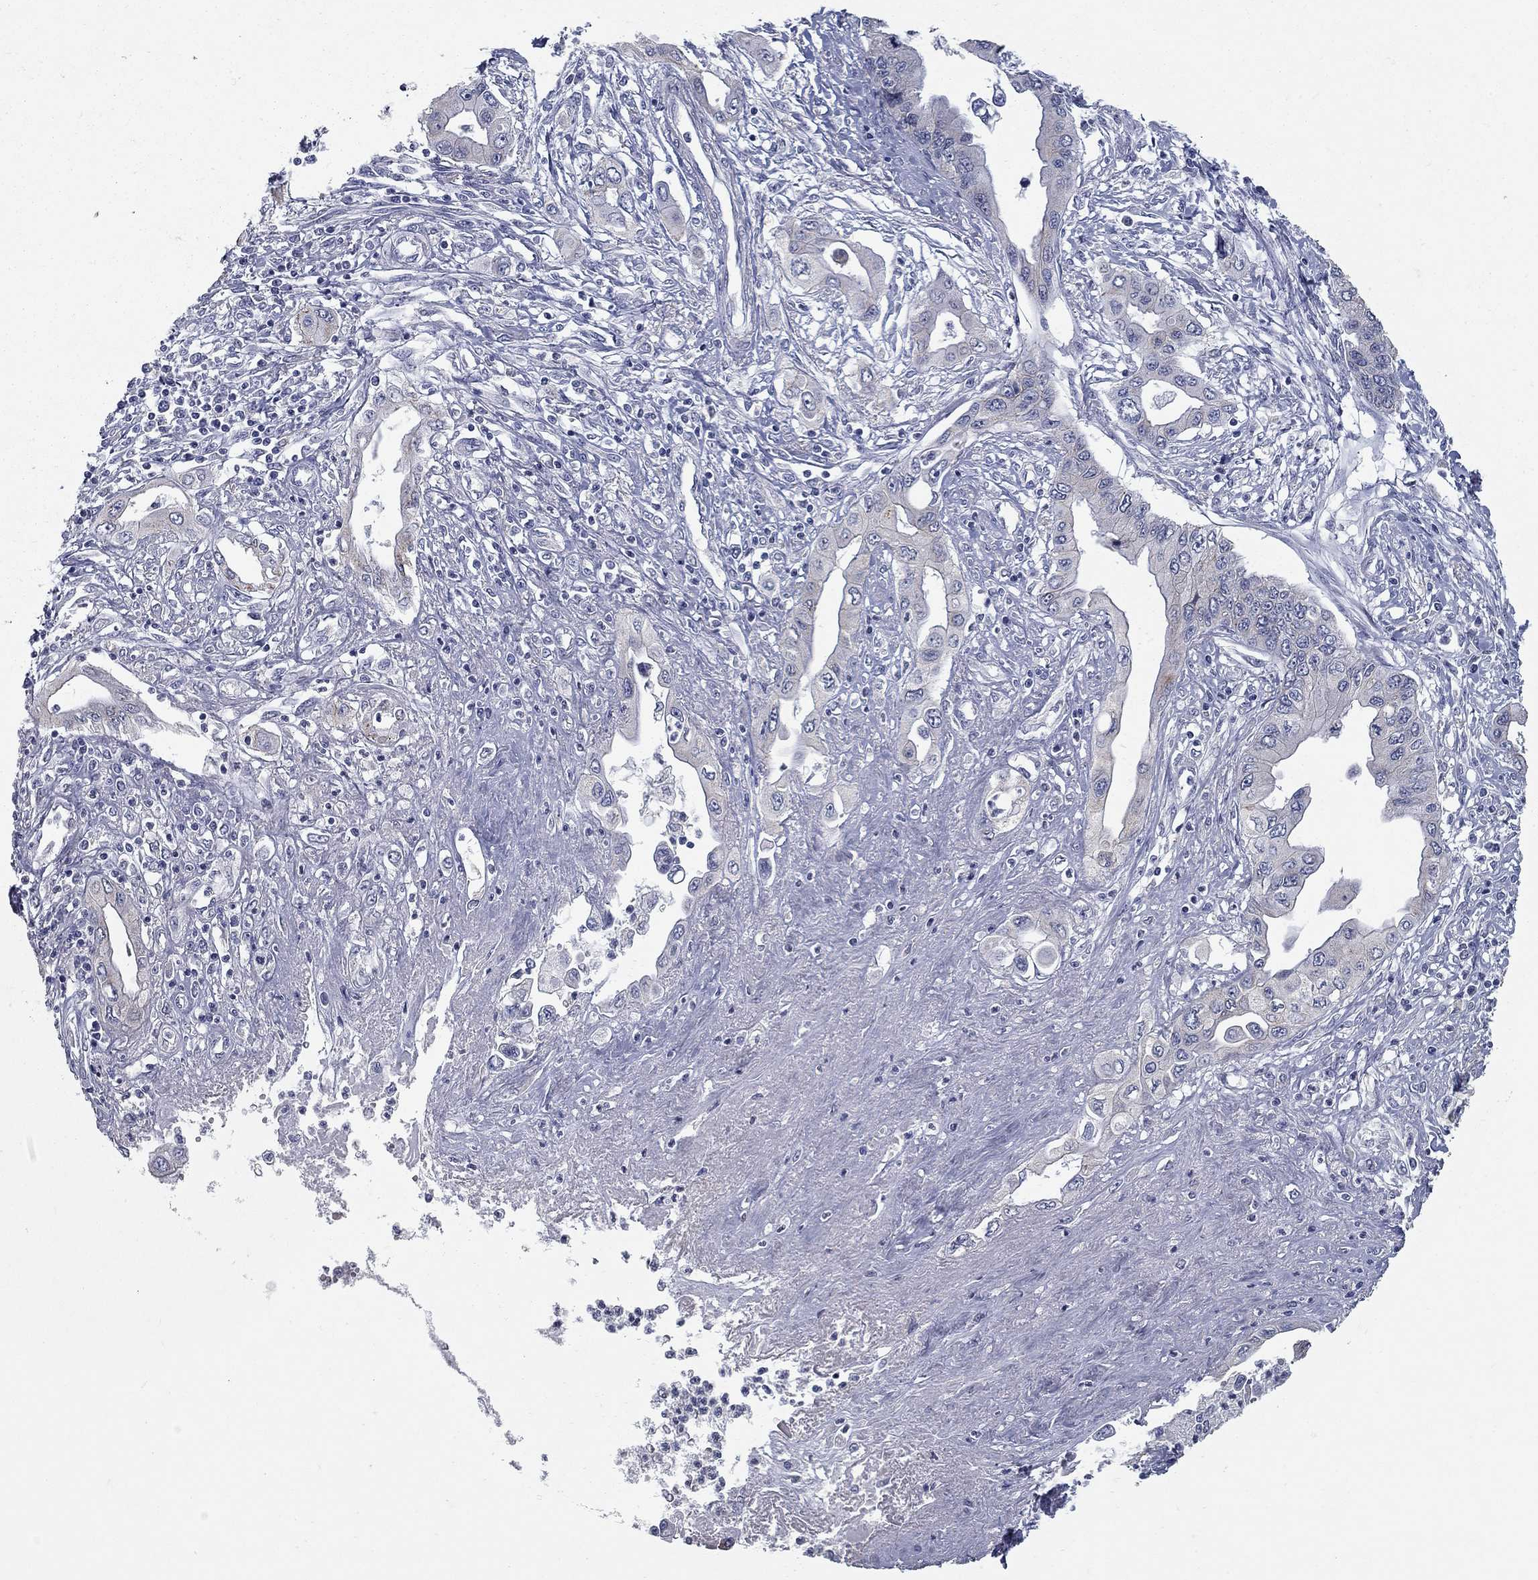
{"staining": {"intensity": "negative", "quantity": "none", "location": "none"}, "tissue": "pancreatic cancer", "cell_type": "Tumor cells", "image_type": "cancer", "snomed": [{"axis": "morphology", "description": "Adenocarcinoma, NOS"}, {"axis": "topography", "description": "Pancreas"}], "caption": "IHC histopathology image of human pancreatic adenocarcinoma stained for a protein (brown), which shows no expression in tumor cells. Nuclei are stained in blue.", "gene": "KIAA0319L", "patient": {"sex": "female", "age": 62}}